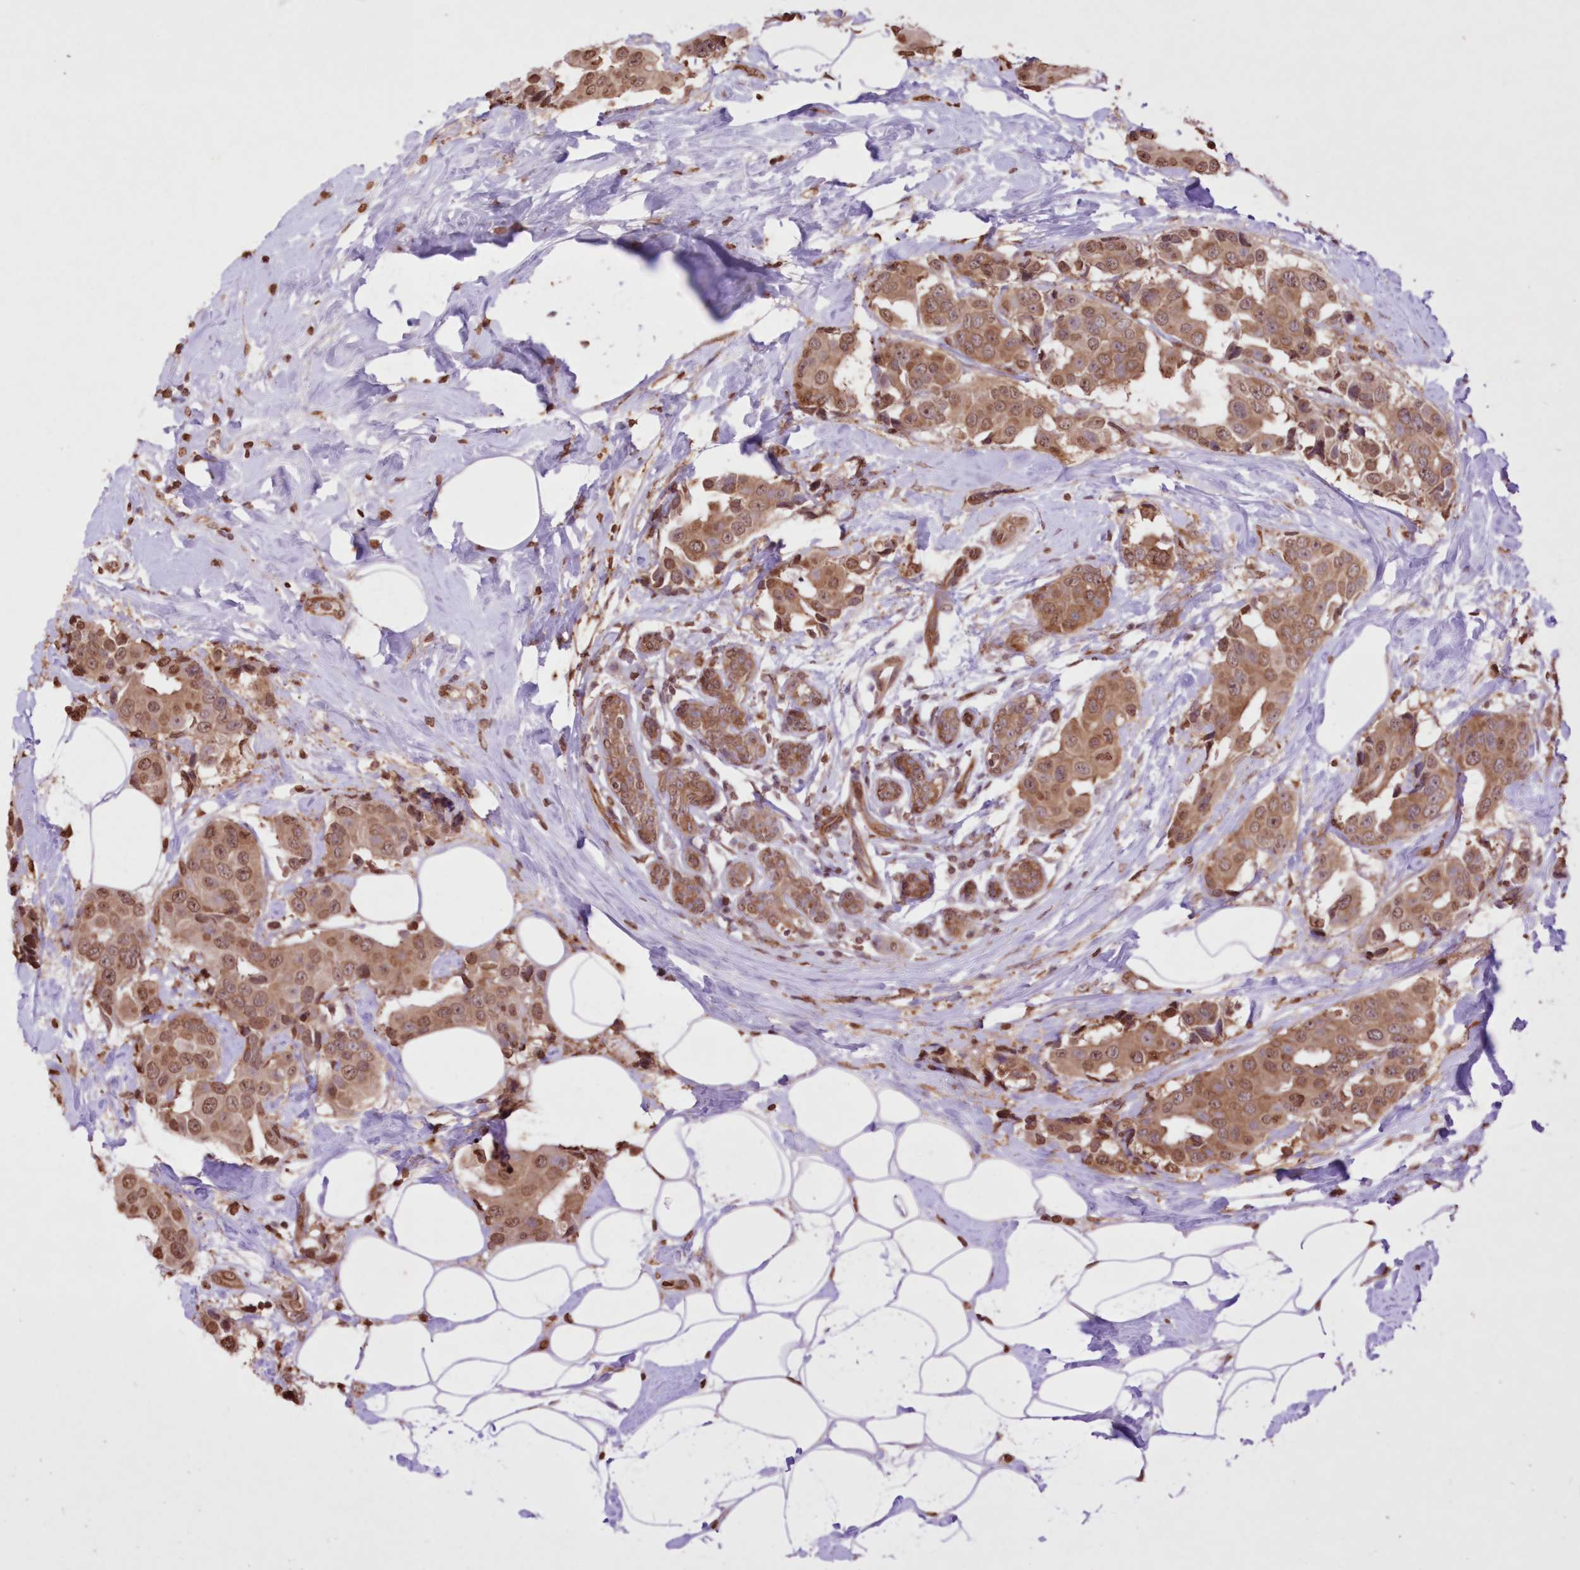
{"staining": {"intensity": "moderate", "quantity": ">75%", "location": "cytoplasmic/membranous,nuclear"}, "tissue": "breast cancer", "cell_type": "Tumor cells", "image_type": "cancer", "snomed": [{"axis": "morphology", "description": "Normal tissue, NOS"}, {"axis": "morphology", "description": "Duct carcinoma"}, {"axis": "topography", "description": "Breast"}], "caption": "Immunohistochemical staining of human breast intraductal carcinoma demonstrates medium levels of moderate cytoplasmic/membranous and nuclear expression in approximately >75% of tumor cells. Ihc stains the protein in brown and the nuclei are stained blue.", "gene": "FCHO2", "patient": {"sex": "female", "age": 39}}